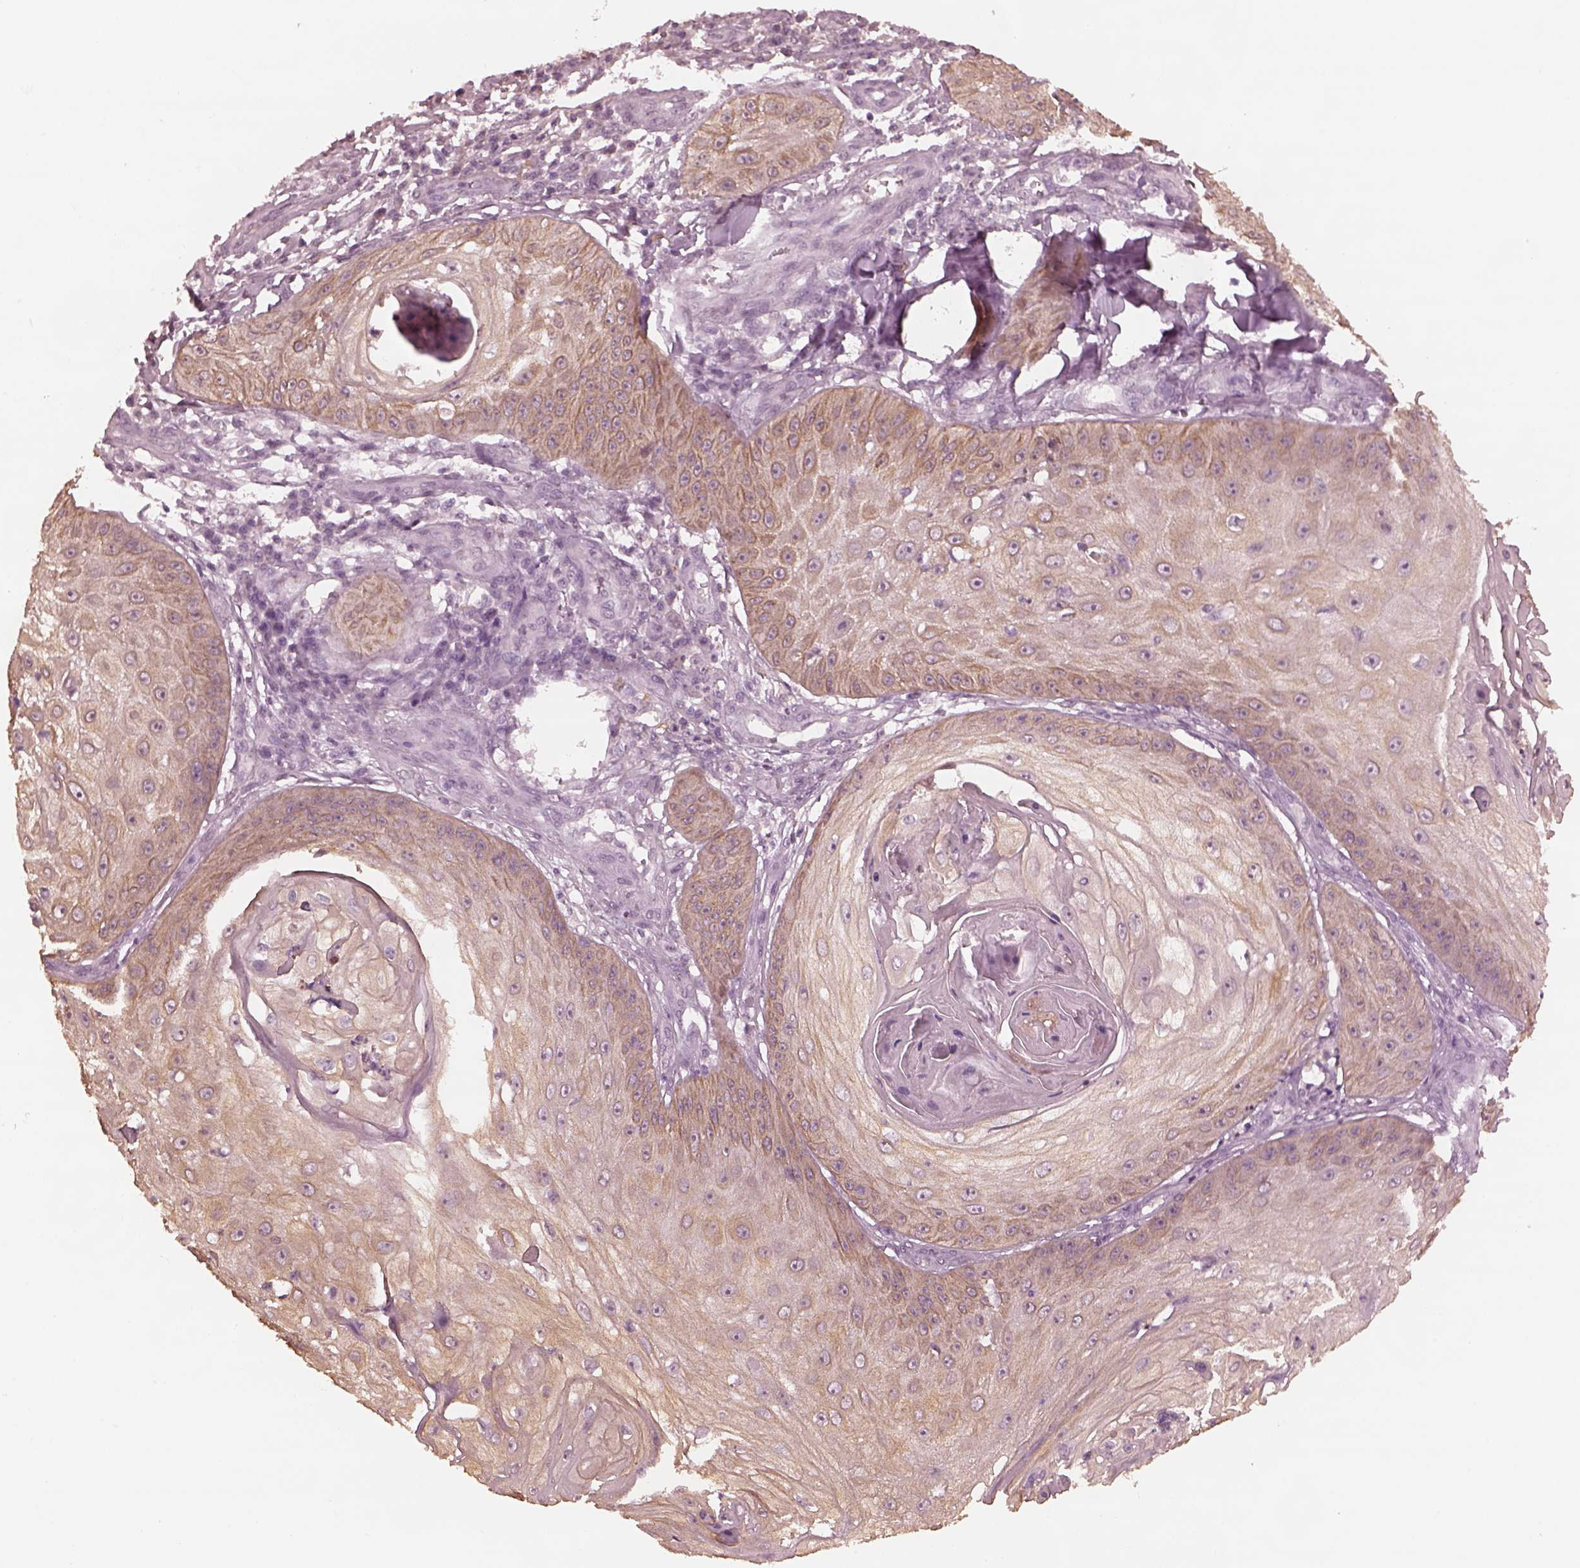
{"staining": {"intensity": "moderate", "quantity": ">75%", "location": "cytoplasmic/membranous"}, "tissue": "skin cancer", "cell_type": "Tumor cells", "image_type": "cancer", "snomed": [{"axis": "morphology", "description": "Squamous cell carcinoma, NOS"}, {"axis": "topography", "description": "Skin"}], "caption": "Immunohistochemistry photomicrograph of human skin cancer stained for a protein (brown), which reveals medium levels of moderate cytoplasmic/membranous positivity in about >75% of tumor cells.", "gene": "KRT79", "patient": {"sex": "male", "age": 70}}